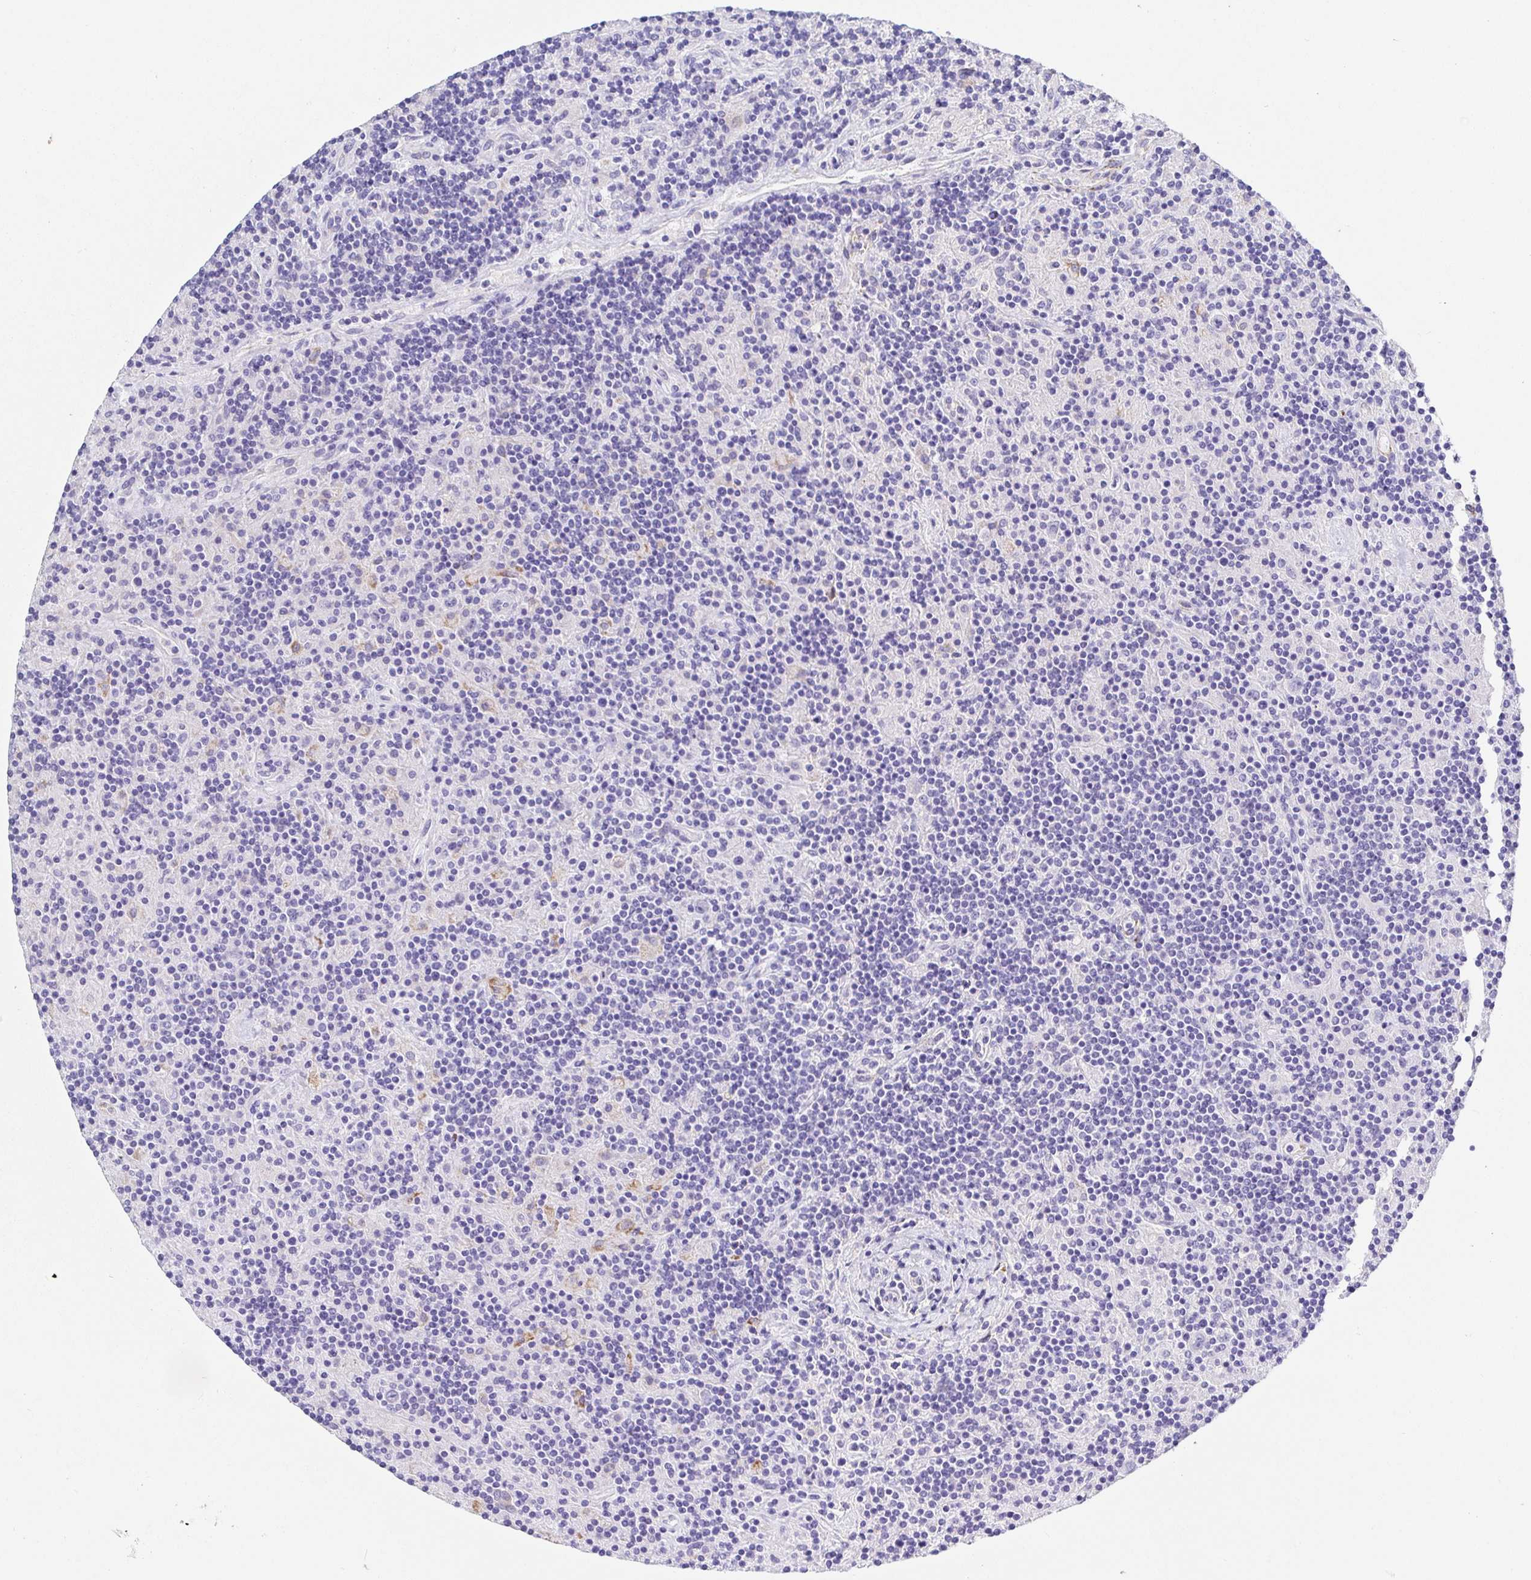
{"staining": {"intensity": "negative", "quantity": "none", "location": "none"}, "tissue": "lymphoma", "cell_type": "Tumor cells", "image_type": "cancer", "snomed": [{"axis": "morphology", "description": "Hodgkin's disease, NOS"}, {"axis": "topography", "description": "Lymph node"}], "caption": "Tumor cells are negative for protein expression in human lymphoma.", "gene": "MAOA", "patient": {"sex": "male", "age": 70}}